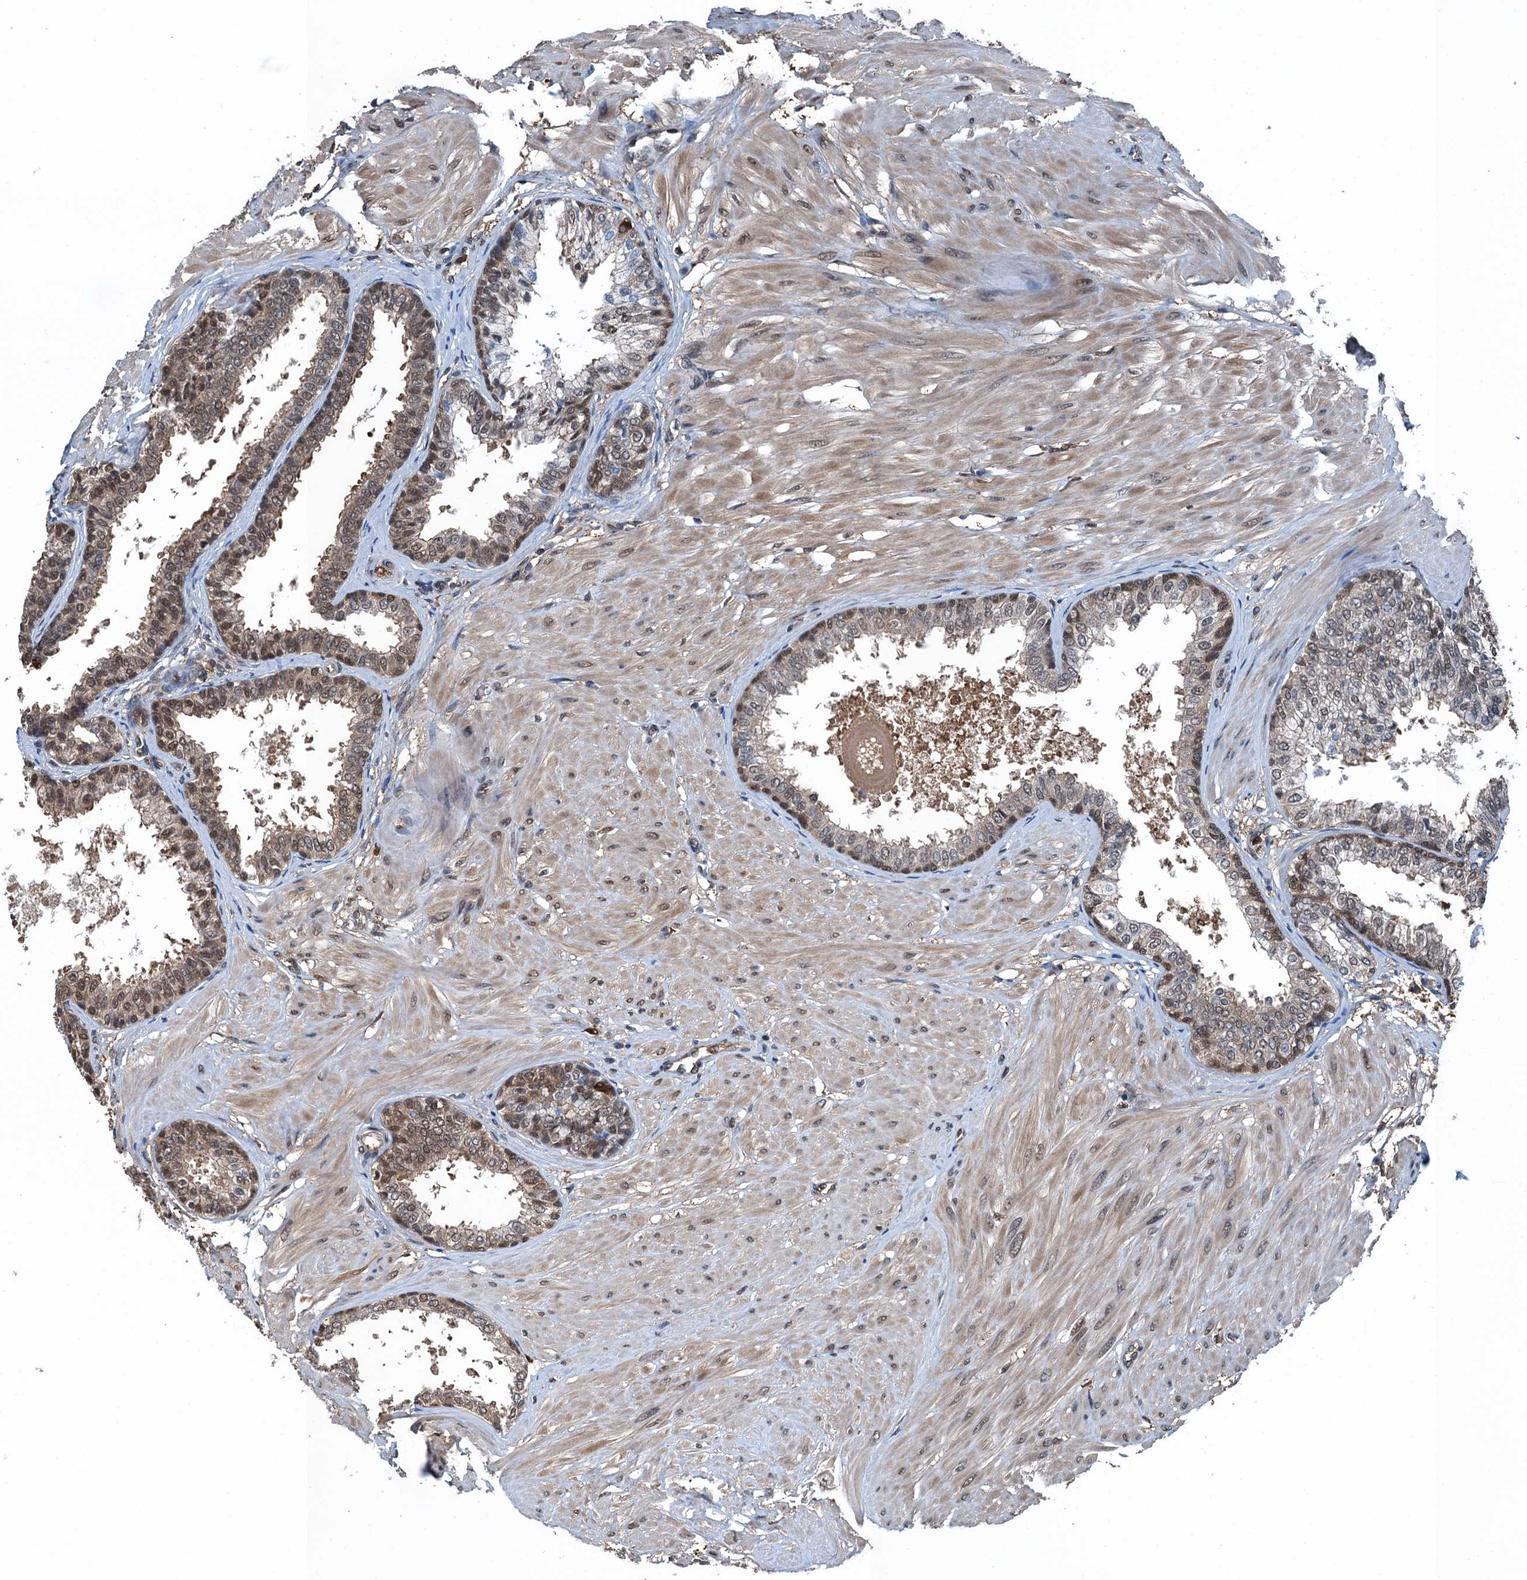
{"staining": {"intensity": "moderate", "quantity": ">75%", "location": "cytoplasmic/membranous,nuclear"}, "tissue": "prostate", "cell_type": "Glandular cells", "image_type": "normal", "snomed": [{"axis": "morphology", "description": "Normal tissue, NOS"}, {"axis": "topography", "description": "Prostate"}], "caption": "This image reveals immunohistochemistry staining of benign human prostate, with medium moderate cytoplasmic/membranous,nuclear staining in approximately >75% of glandular cells.", "gene": "RNH1", "patient": {"sex": "male", "age": 48}}